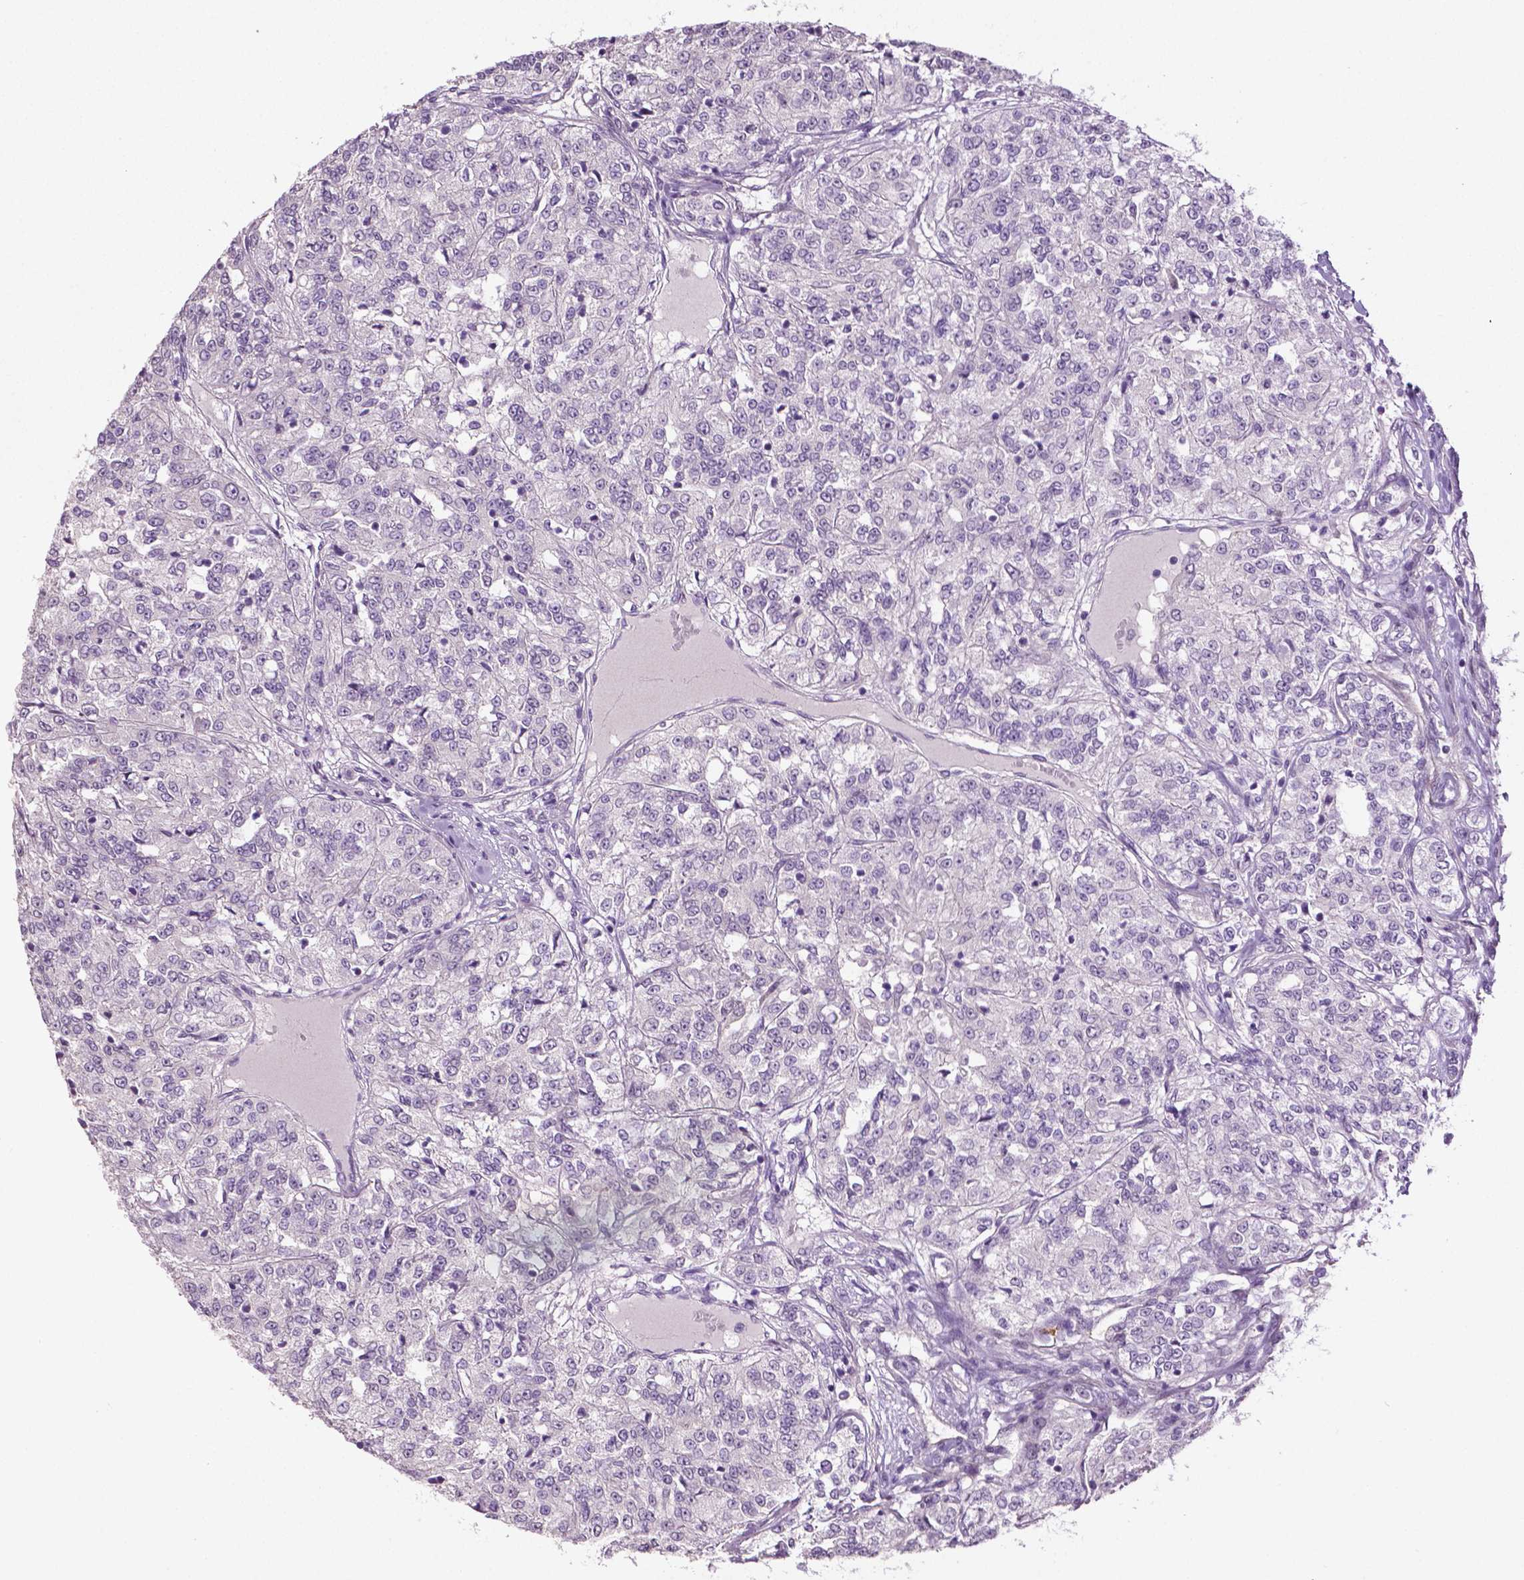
{"staining": {"intensity": "negative", "quantity": "none", "location": "none"}, "tissue": "renal cancer", "cell_type": "Tumor cells", "image_type": "cancer", "snomed": [{"axis": "morphology", "description": "Adenocarcinoma, NOS"}, {"axis": "topography", "description": "Kidney"}], "caption": "IHC photomicrograph of neoplastic tissue: human renal cancer (adenocarcinoma) stained with DAB (3,3'-diaminobenzidine) demonstrates no significant protein staining in tumor cells. Nuclei are stained in blue.", "gene": "PTPN5", "patient": {"sex": "female", "age": 63}}